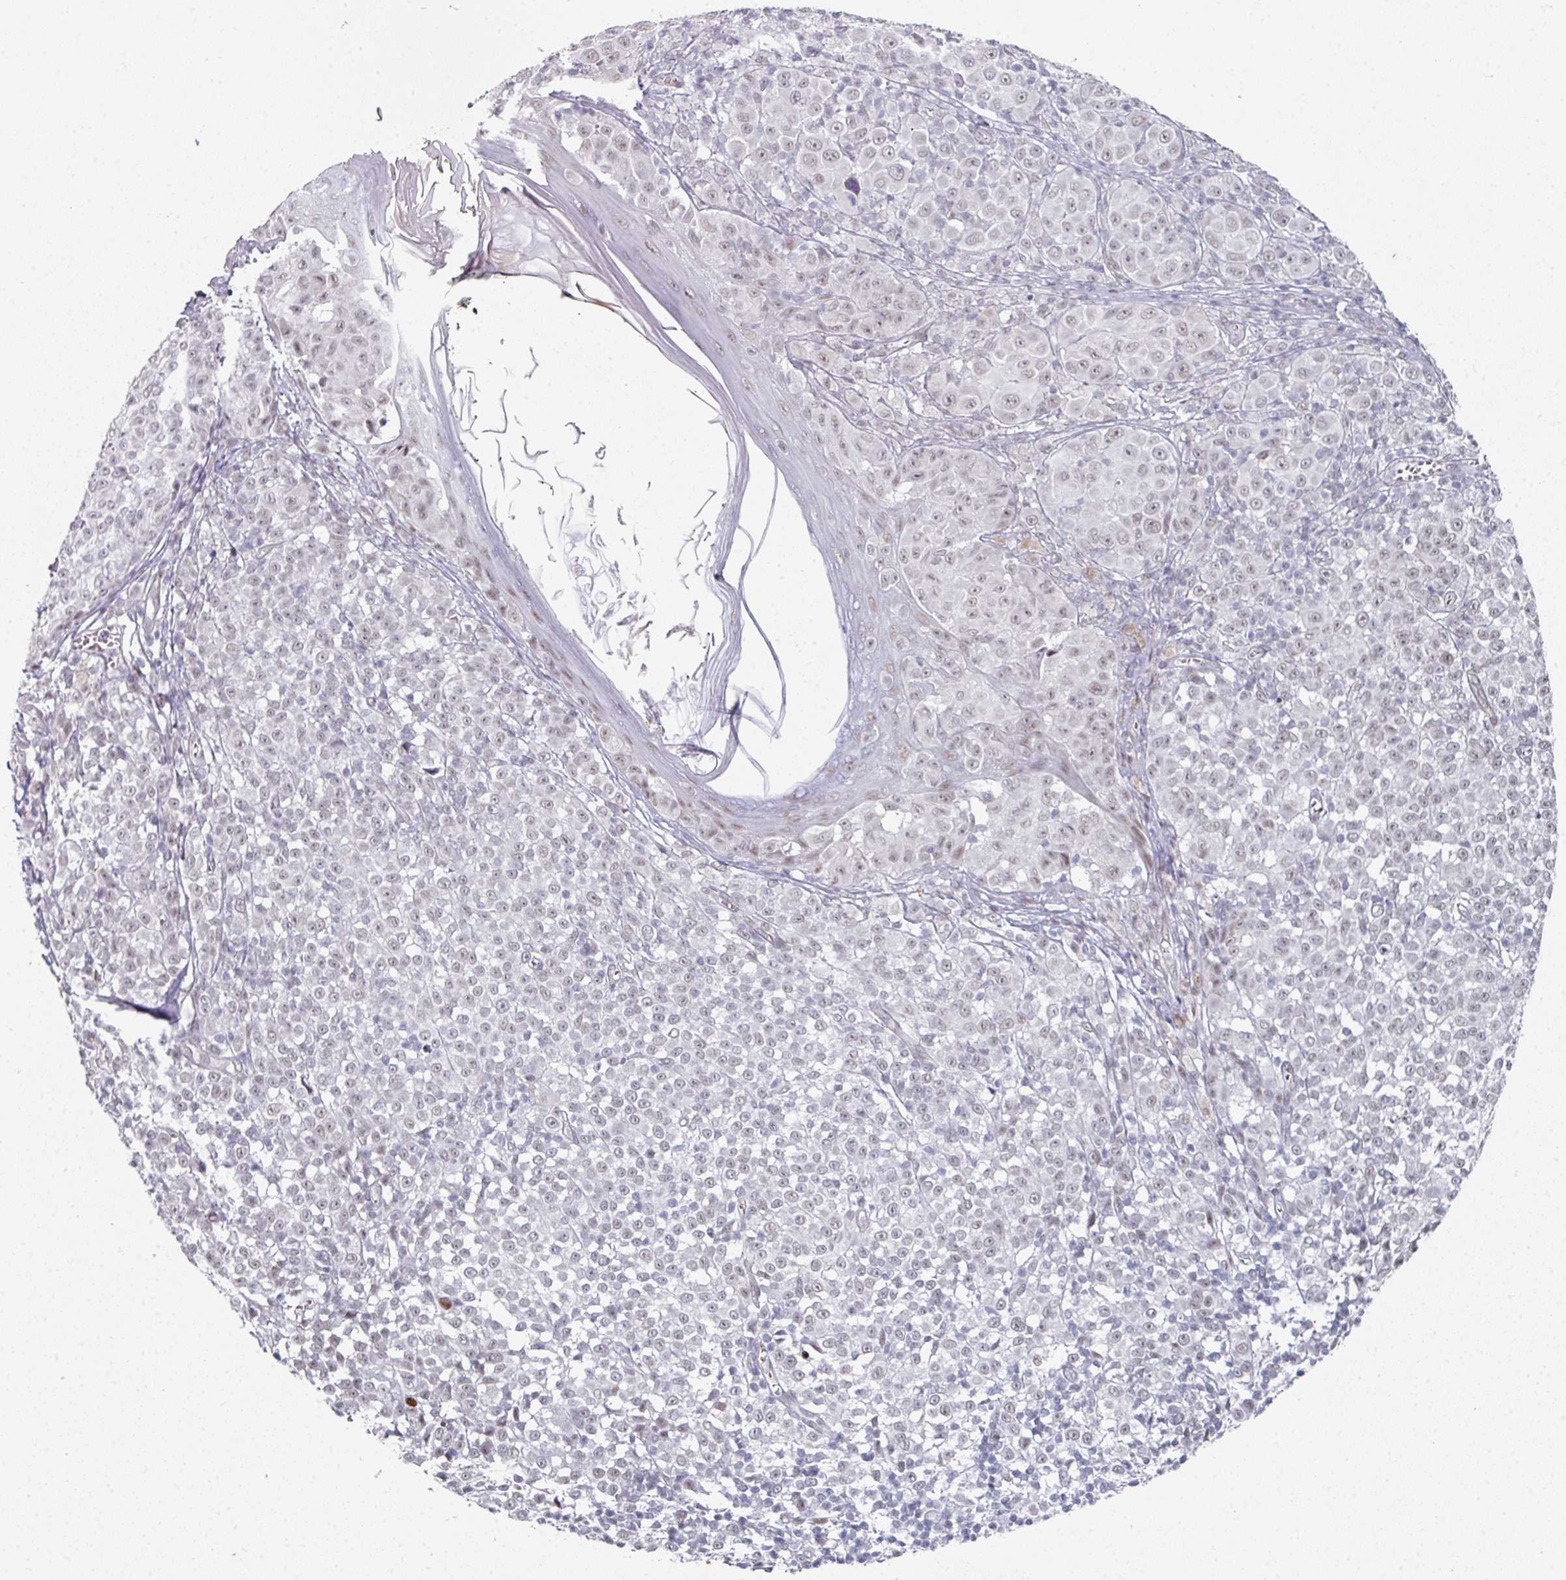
{"staining": {"intensity": "weak", "quantity": "25%-75%", "location": "nuclear"}, "tissue": "melanoma", "cell_type": "Tumor cells", "image_type": "cancer", "snomed": [{"axis": "morphology", "description": "Malignant melanoma, NOS"}, {"axis": "topography", "description": "Skin"}], "caption": "Tumor cells demonstrate low levels of weak nuclear staining in about 25%-75% of cells in melanoma.", "gene": "SF3B5", "patient": {"sex": "female", "age": 43}}